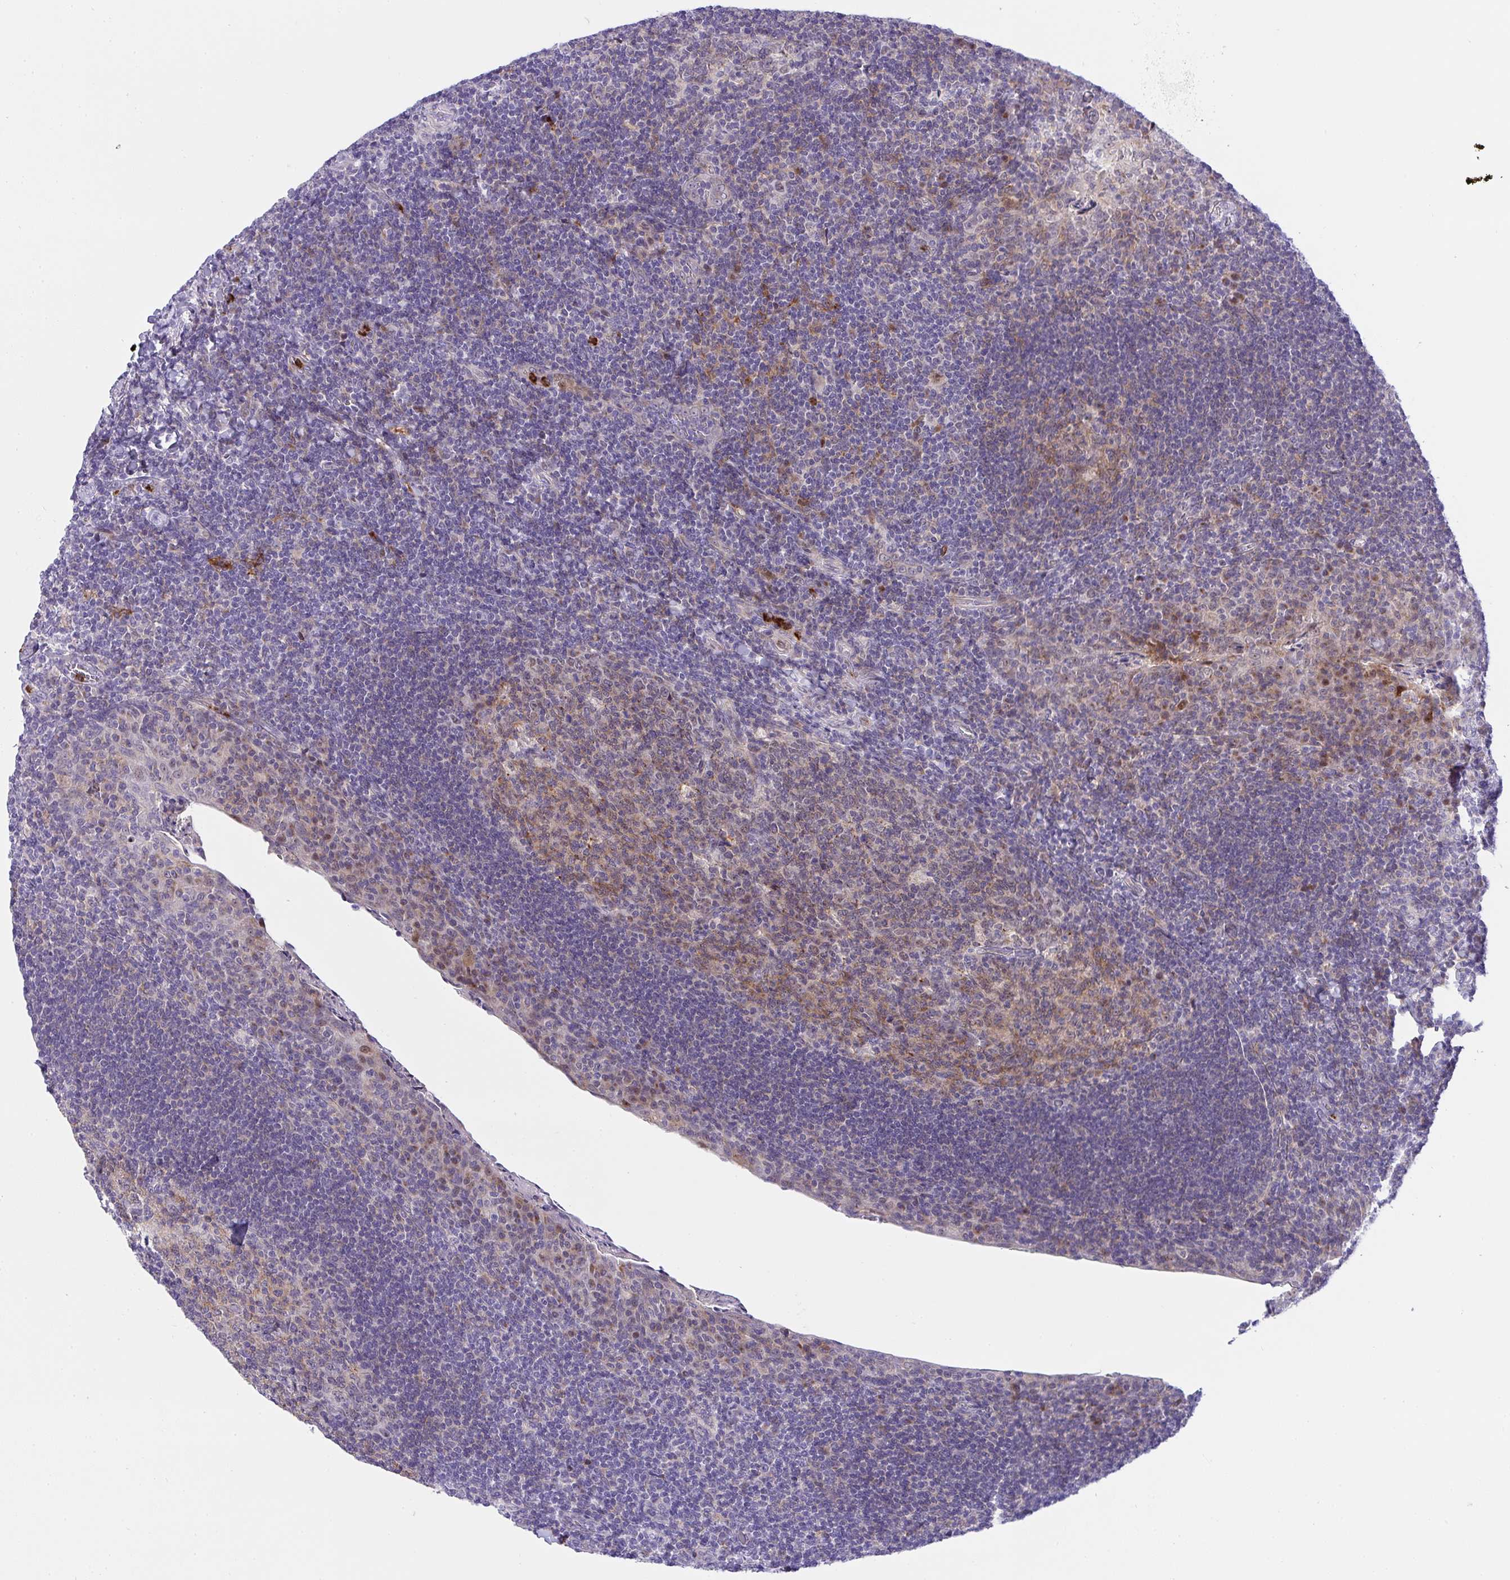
{"staining": {"intensity": "moderate", "quantity": ">75%", "location": "cytoplasmic/membranous"}, "tissue": "tonsil", "cell_type": "Germinal center cells", "image_type": "normal", "snomed": [{"axis": "morphology", "description": "Normal tissue, NOS"}, {"axis": "topography", "description": "Tonsil"}], "caption": "A medium amount of moderate cytoplasmic/membranous positivity is identified in about >75% of germinal center cells in normal tonsil.", "gene": "ZNF554", "patient": {"sex": "male", "age": 17}}